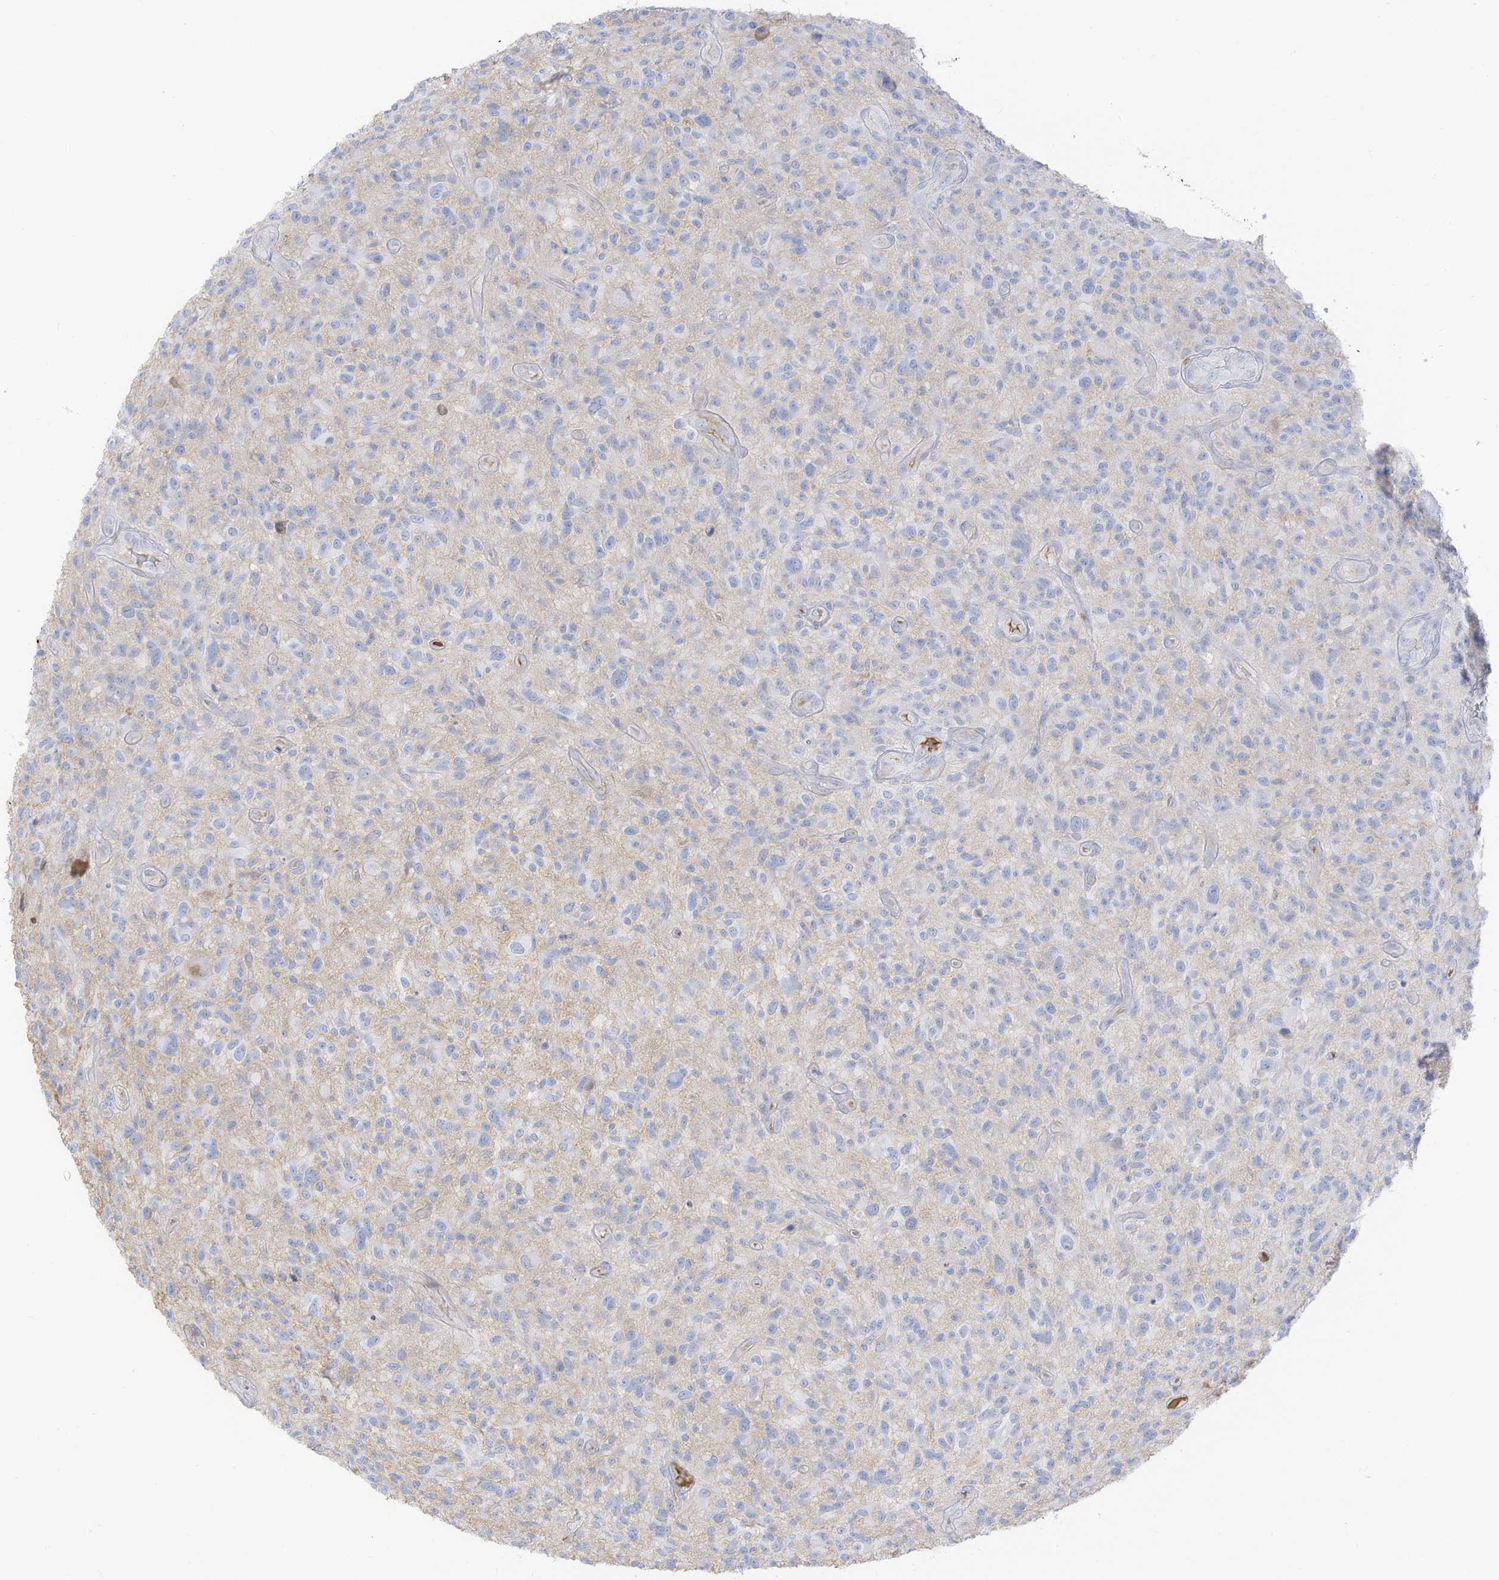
{"staining": {"intensity": "negative", "quantity": "none", "location": "none"}, "tissue": "glioma", "cell_type": "Tumor cells", "image_type": "cancer", "snomed": [{"axis": "morphology", "description": "Glioma, malignant, High grade"}, {"axis": "topography", "description": "Brain"}], "caption": "Tumor cells are negative for protein expression in human malignant high-grade glioma.", "gene": "HSD17B13", "patient": {"sex": "male", "age": 47}}